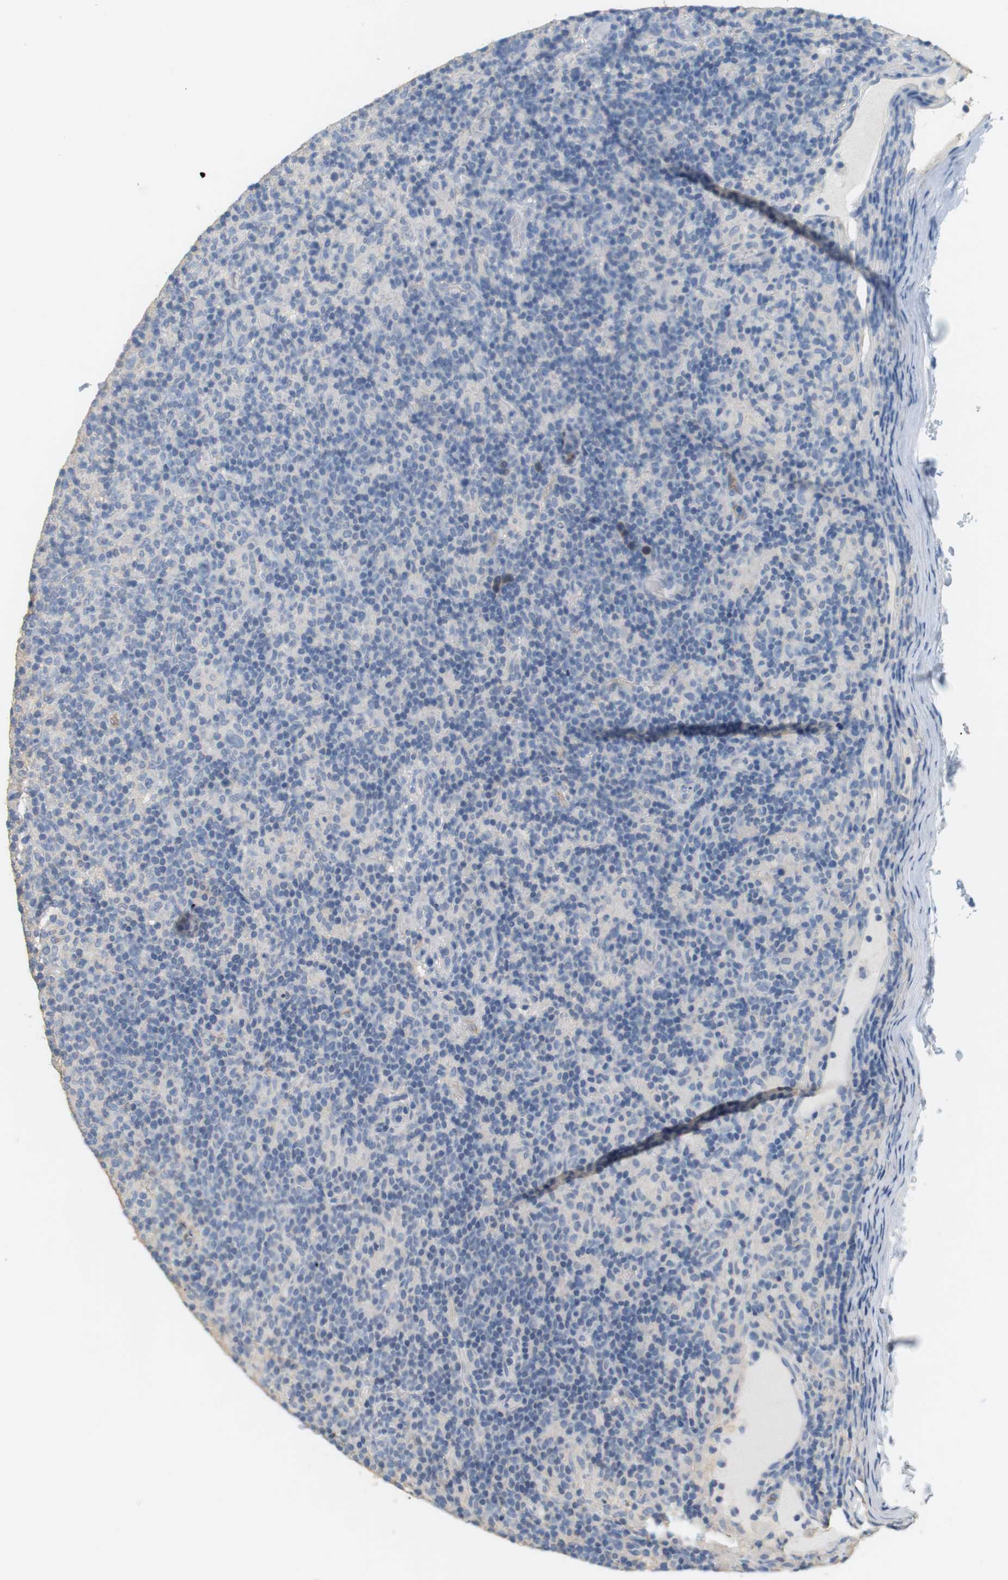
{"staining": {"intensity": "negative", "quantity": "none", "location": "none"}, "tissue": "lymphoma", "cell_type": "Tumor cells", "image_type": "cancer", "snomed": [{"axis": "morphology", "description": "Hodgkin's disease, NOS"}, {"axis": "topography", "description": "Lymph node"}], "caption": "An immunohistochemistry photomicrograph of lymphoma is shown. There is no staining in tumor cells of lymphoma.", "gene": "OSR1", "patient": {"sex": "male", "age": 70}}